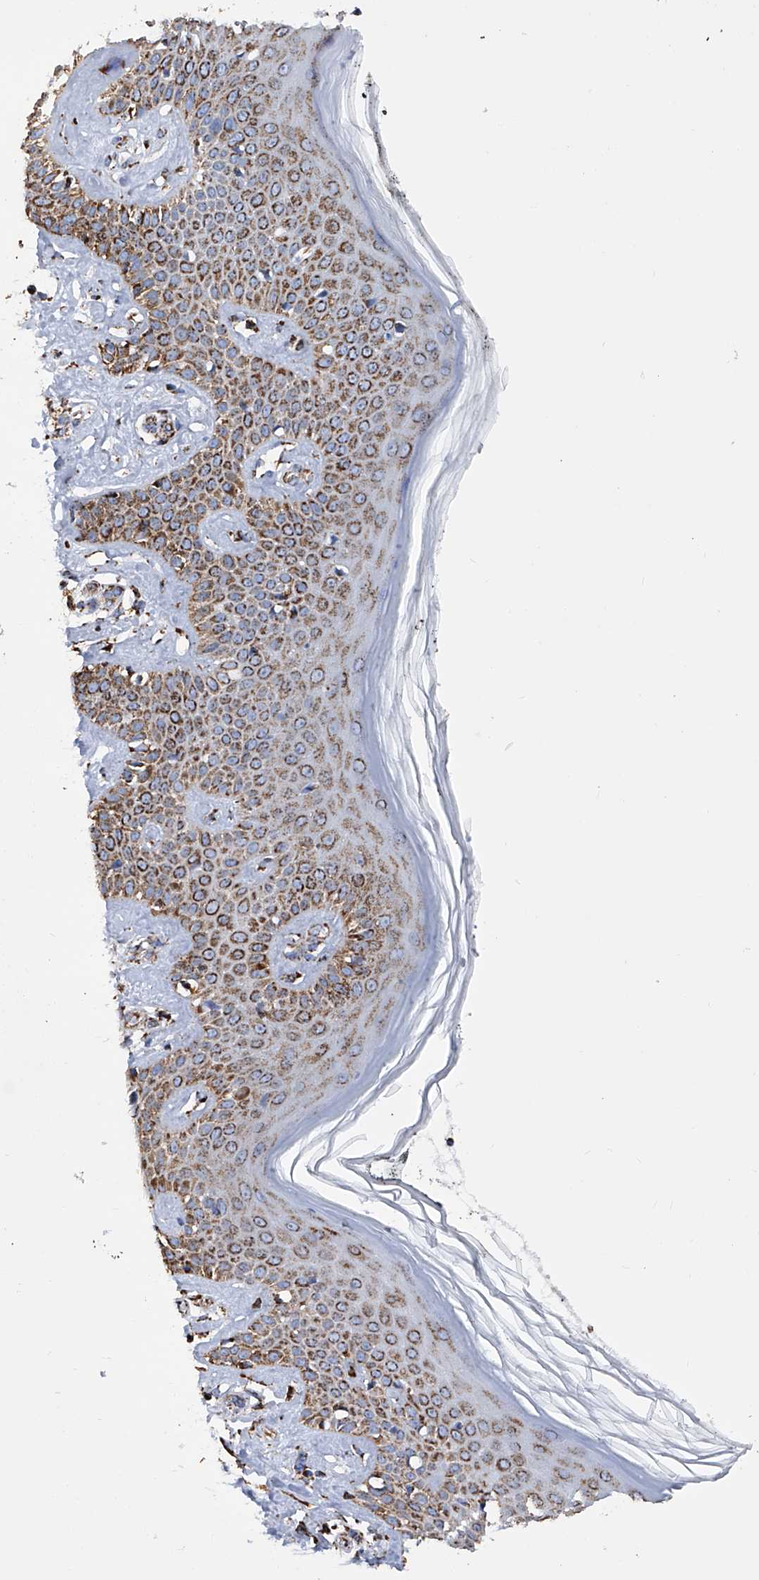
{"staining": {"intensity": "moderate", "quantity": ">75%", "location": "cytoplasmic/membranous"}, "tissue": "skin", "cell_type": "Fibroblasts", "image_type": "normal", "snomed": [{"axis": "morphology", "description": "Normal tissue, NOS"}, {"axis": "topography", "description": "Skin"}], "caption": "High-magnification brightfield microscopy of normal skin stained with DAB (brown) and counterstained with hematoxylin (blue). fibroblasts exhibit moderate cytoplasmic/membranous positivity is appreciated in approximately>75% of cells.", "gene": "ATP5PF", "patient": {"sex": "female", "age": 64}}